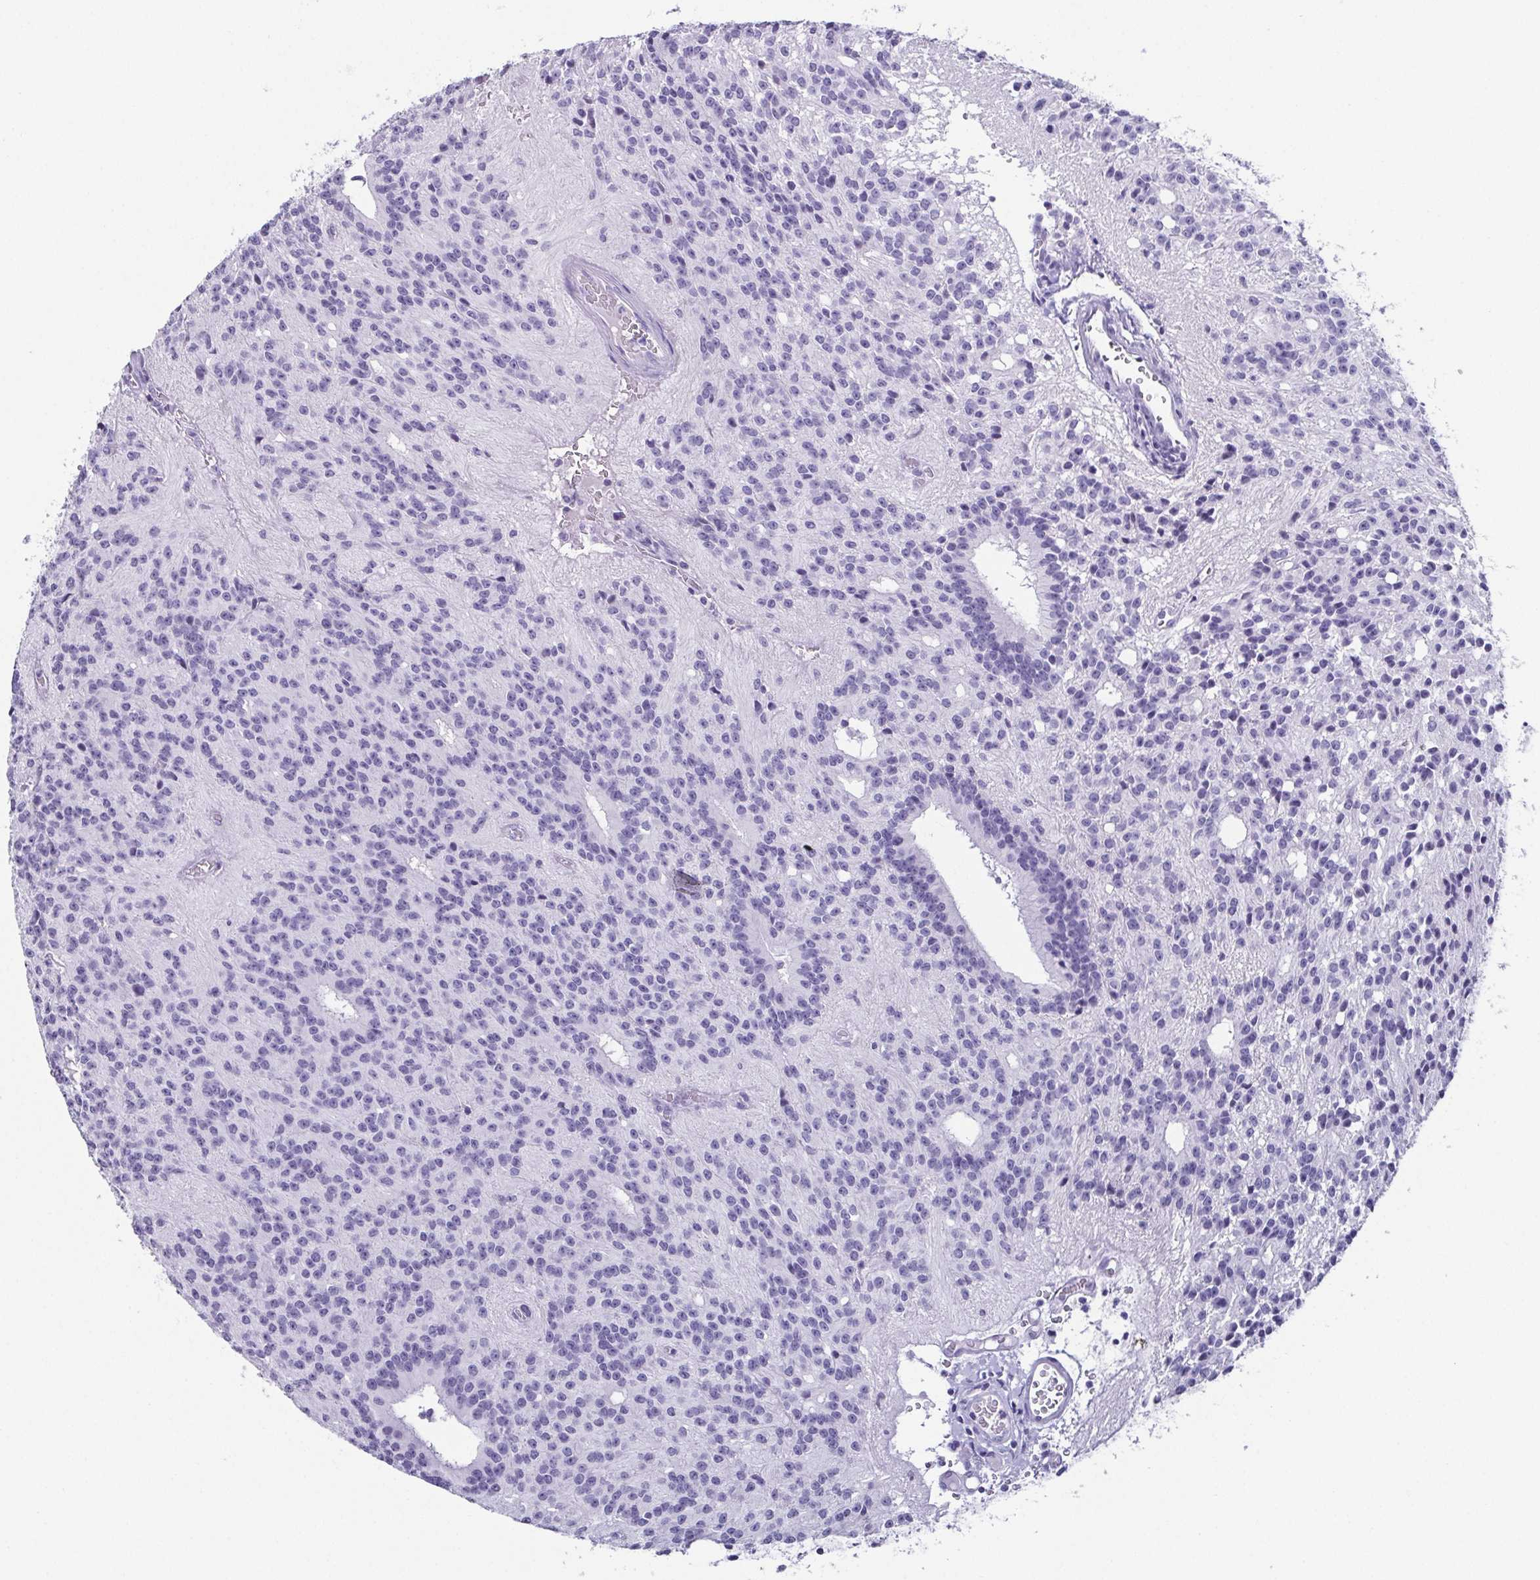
{"staining": {"intensity": "negative", "quantity": "none", "location": "none"}, "tissue": "glioma", "cell_type": "Tumor cells", "image_type": "cancer", "snomed": [{"axis": "morphology", "description": "Glioma, malignant, Low grade"}, {"axis": "topography", "description": "Brain"}], "caption": "This is an immunohistochemistry photomicrograph of human malignant low-grade glioma. There is no expression in tumor cells.", "gene": "ESX1", "patient": {"sex": "male", "age": 31}}